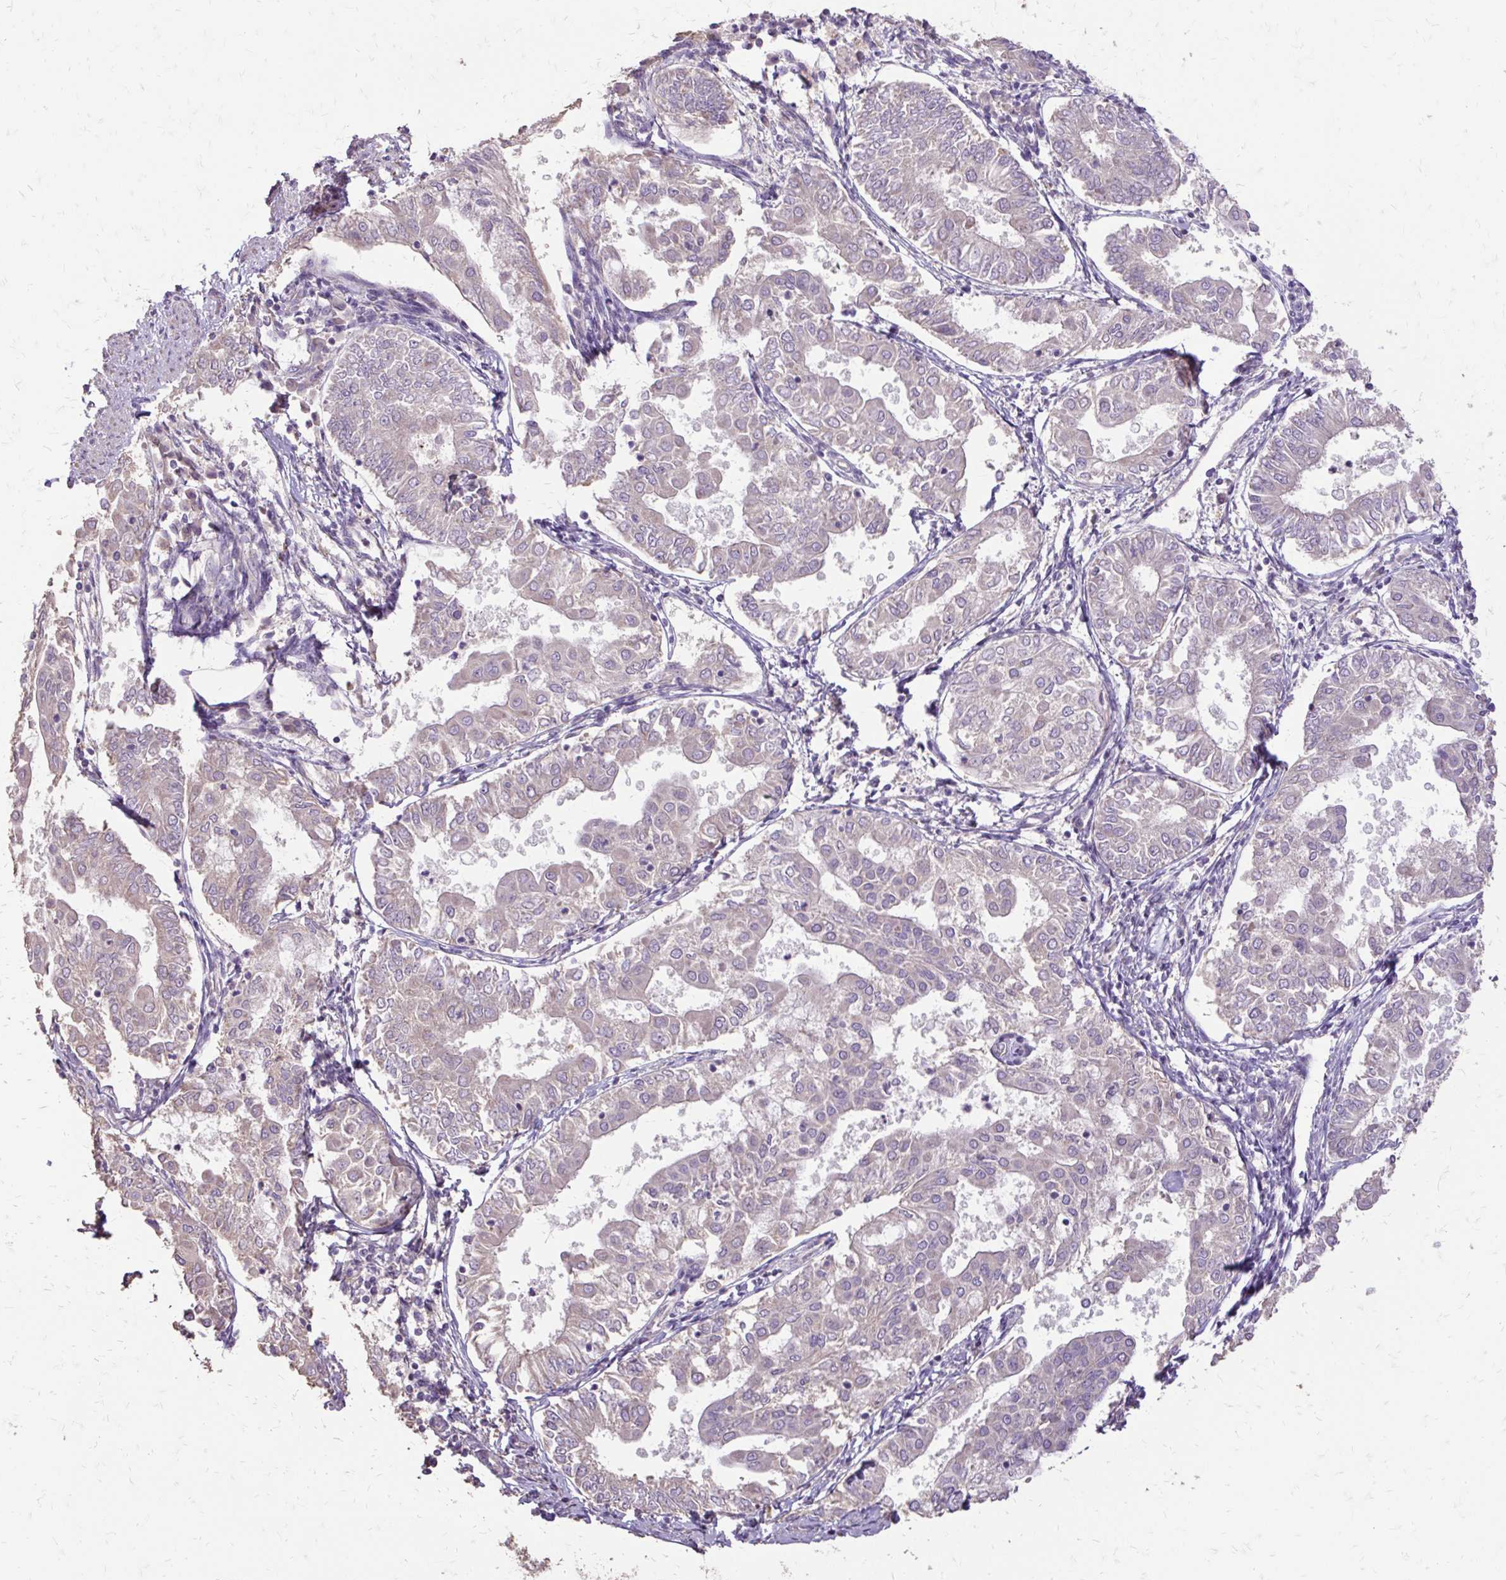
{"staining": {"intensity": "negative", "quantity": "none", "location": "none"}, "tissue": "endometrial cancer", "cell_type": "Tumor cells", "image_type": "cancer", "snomed": [{"axis": "morphology", "description": "Adenocarcinoma, NOS"}, {"axis": "topography", "description": "Endometrium"}], "caption": "The histopathology image displays no significant expression in tumor cells of endometrial cancer.", "gene": "MYORG", "patient": {"sex": "female", "age": 68}}